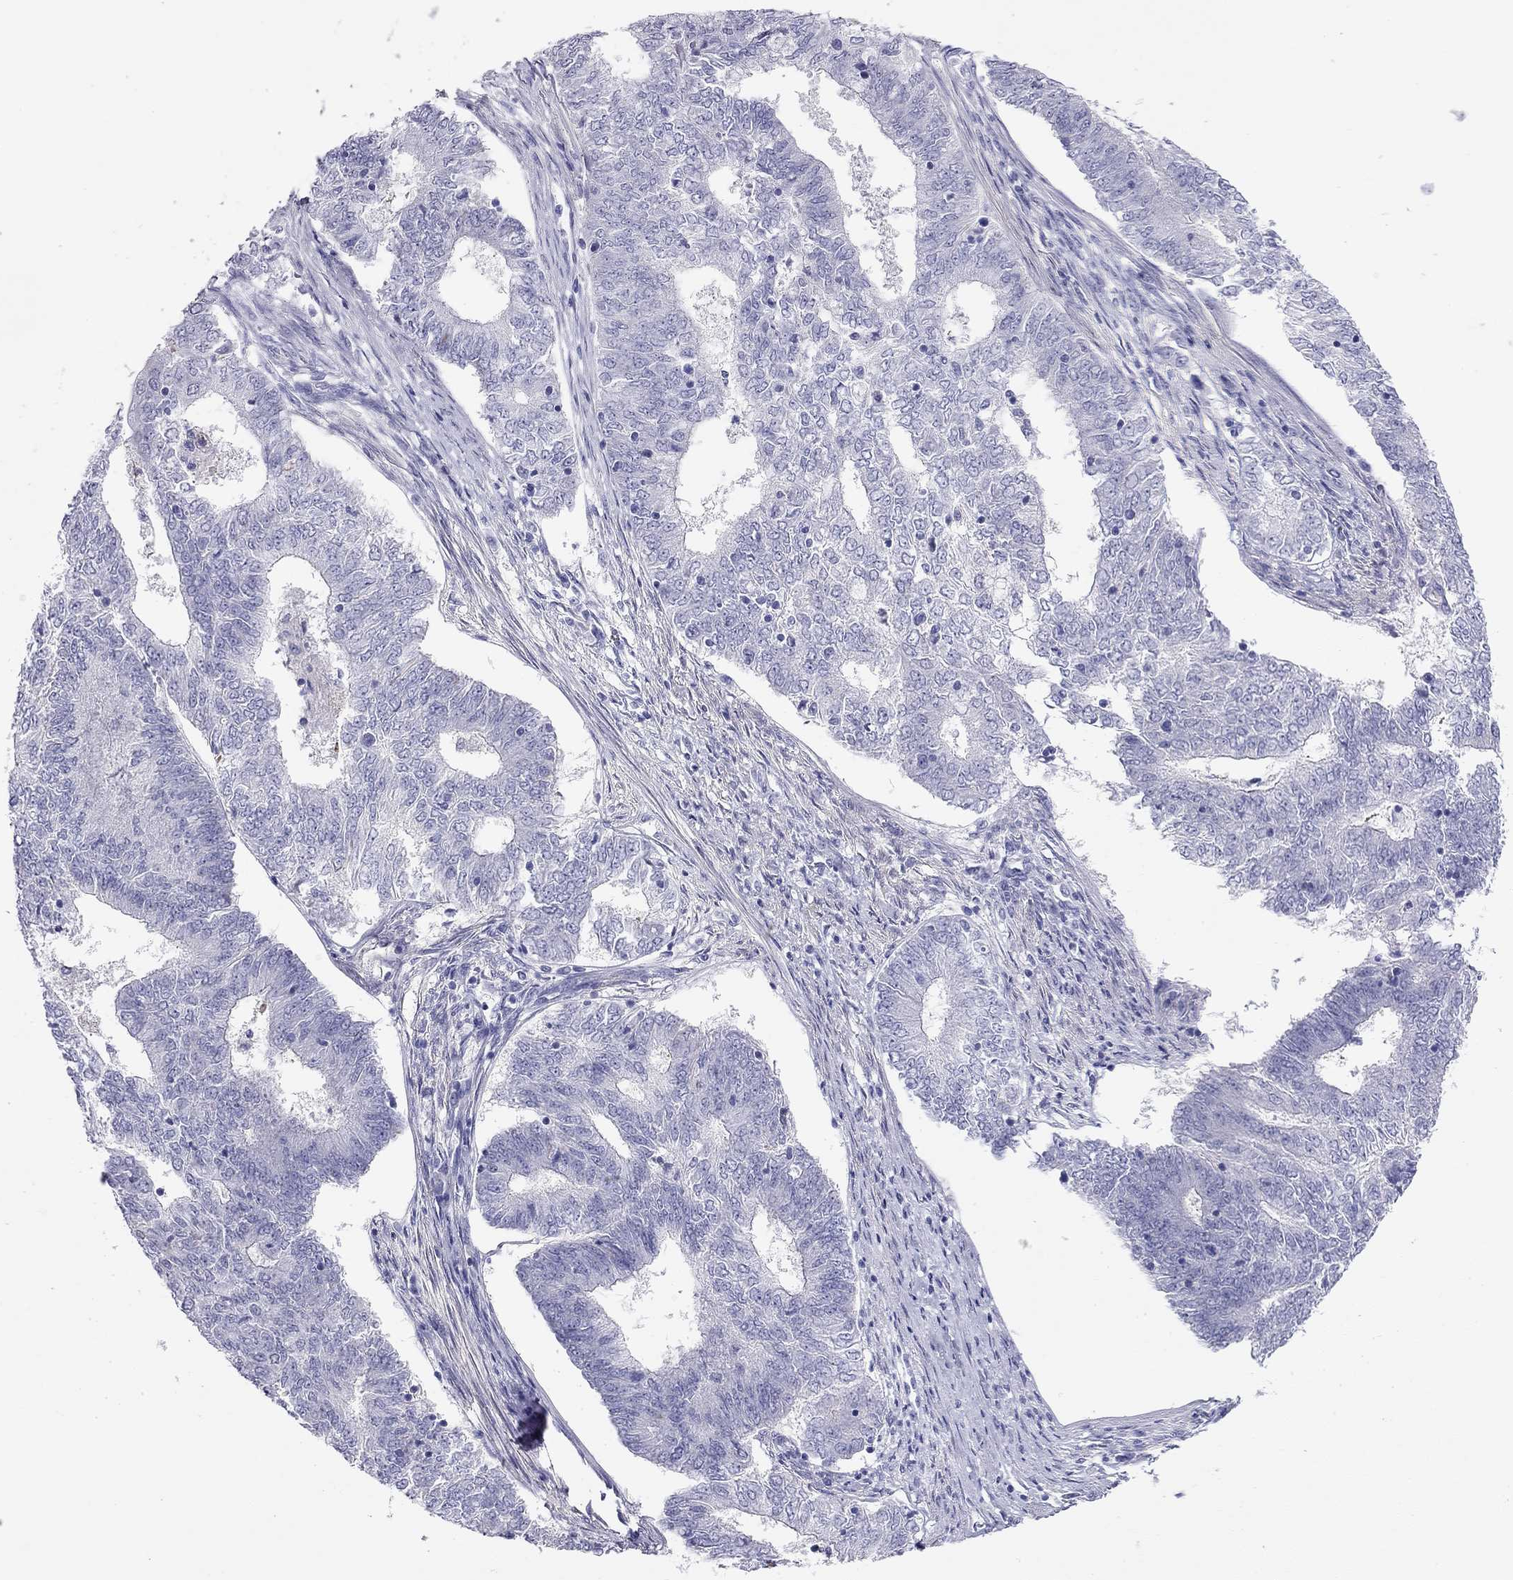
{"staining": {"intensity": "negative", "quantity": "none", "location": "none"}, "tissue": "endometrial cancer", "cell_type": "Tumor cells", "image_type": "cancer", "snomed": [{"axis": "morphology", "description": "Adenocarcinoma, NOS"}, {"axis": "topography", "description": "Endometrium"}], "caption": "Immunohistochemistry of endometrial adenocarcinoma shows no expression in tumor cells.", "gene": "RTL1", "patient": {"sex": "female", "age": 62}}